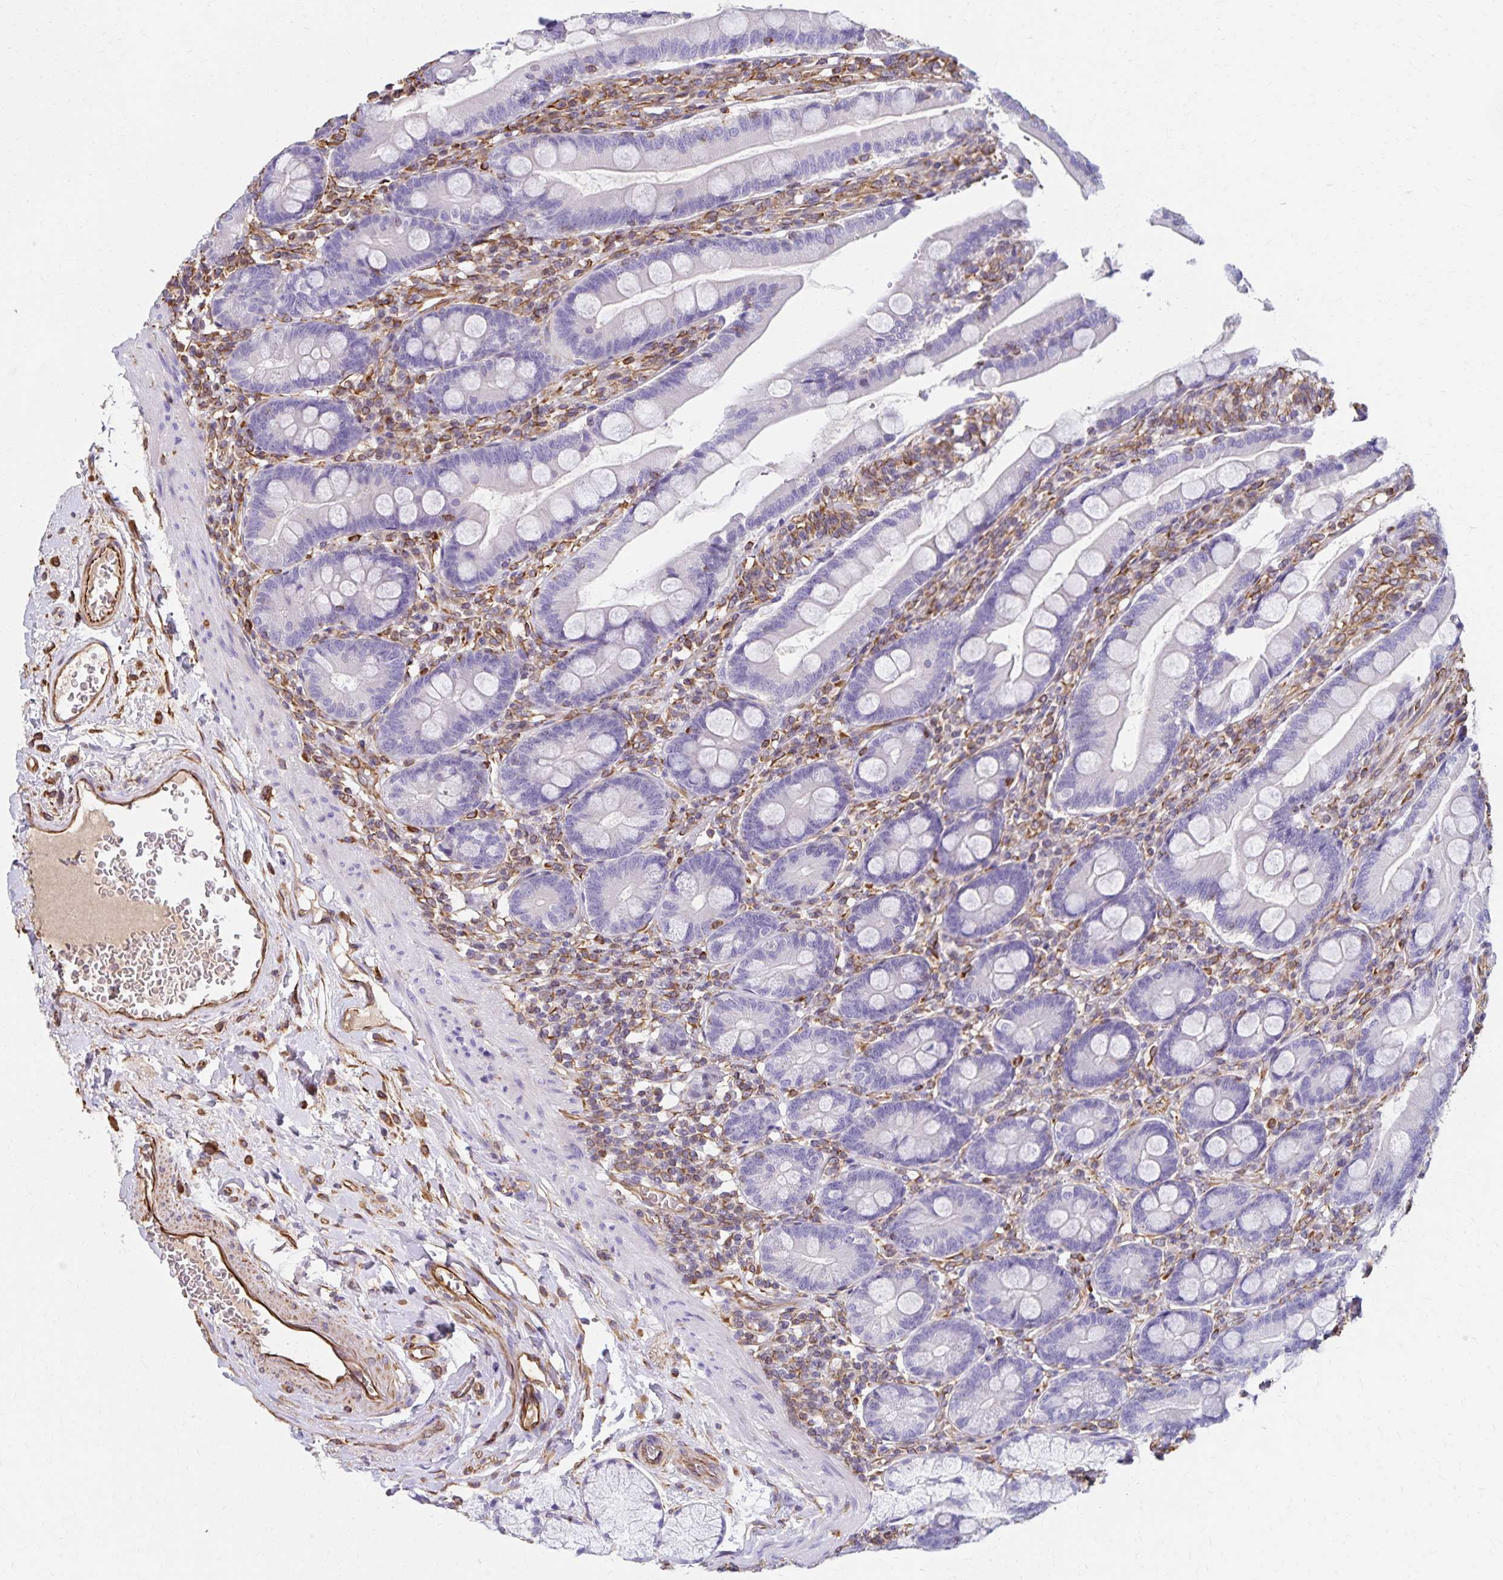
{"staining": {"intensity": "negative", "quantity": "none", "location": "none"}, "tissue": "duodenum", "cell_type": "Glandular cells", "image_type": "normal", "snomed": [{"axis": "morphology", "description": "Normal tissue, NOS"}, {"axis": "topography", "description": "Duodenum"}], "caption": "IHC of unremarkable duodenum reveals no positivity in glandular cells. Nuclei are stained in blue.", "gene": "TRPV6", "patient": {"sex": "female", "age": 67}}